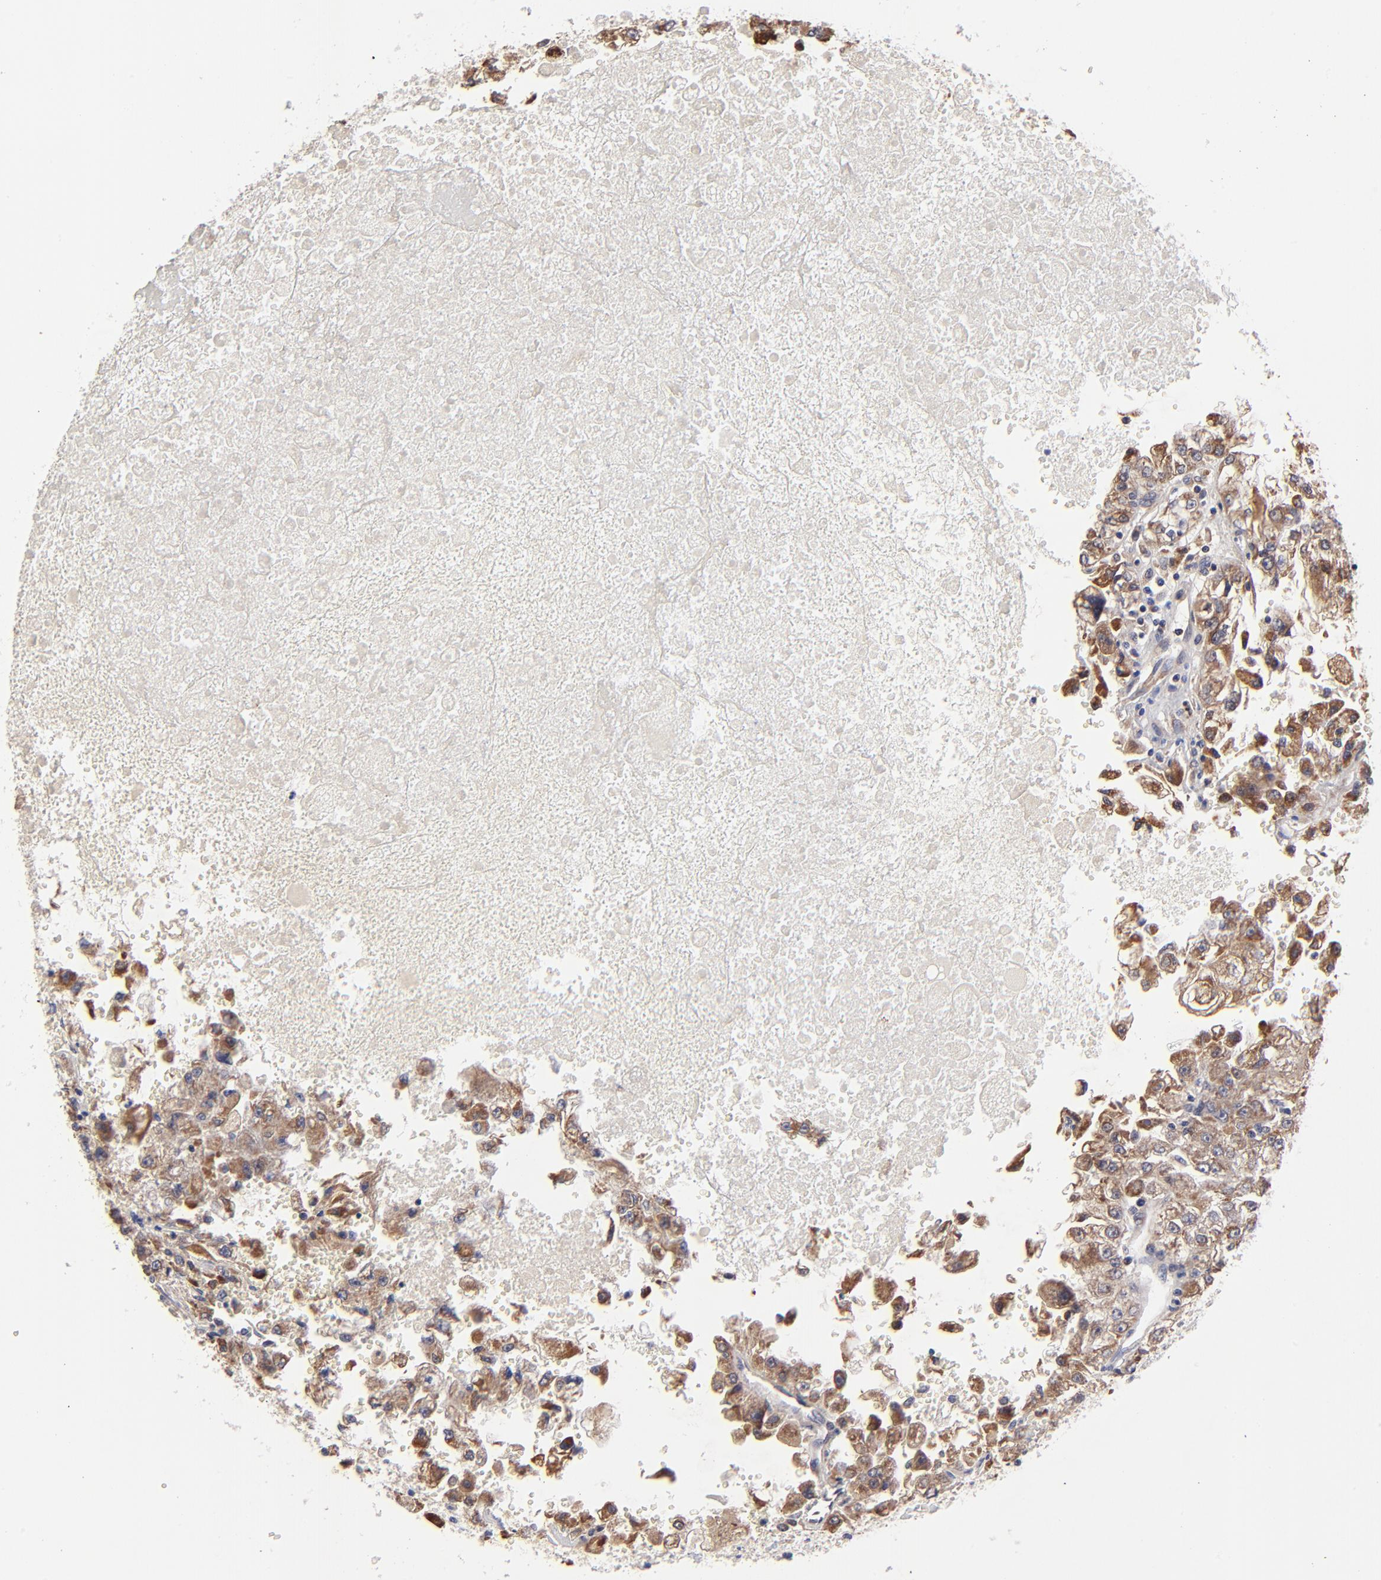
{"staining": {"intensity": "moderate", "quantity": "25%-75%", "location": "cytoplasmic/membranous"}, "tissue": "renal cancer", "cell_type": "Tumor cells", "image_type": "cancer", "snomed": [{"axis": "morphology", "description": "Adenocarcinoma, NOS"}, {"axis": "topography", "description": "Kidney"}], "caption": "Tumor cells demonstrate moderate cytoplasmic/membranous expression in approximately 25%-75% of cells in renal cancer.", "gene": "FBXL12", "patient": {"sex": "female", "age": 83}}